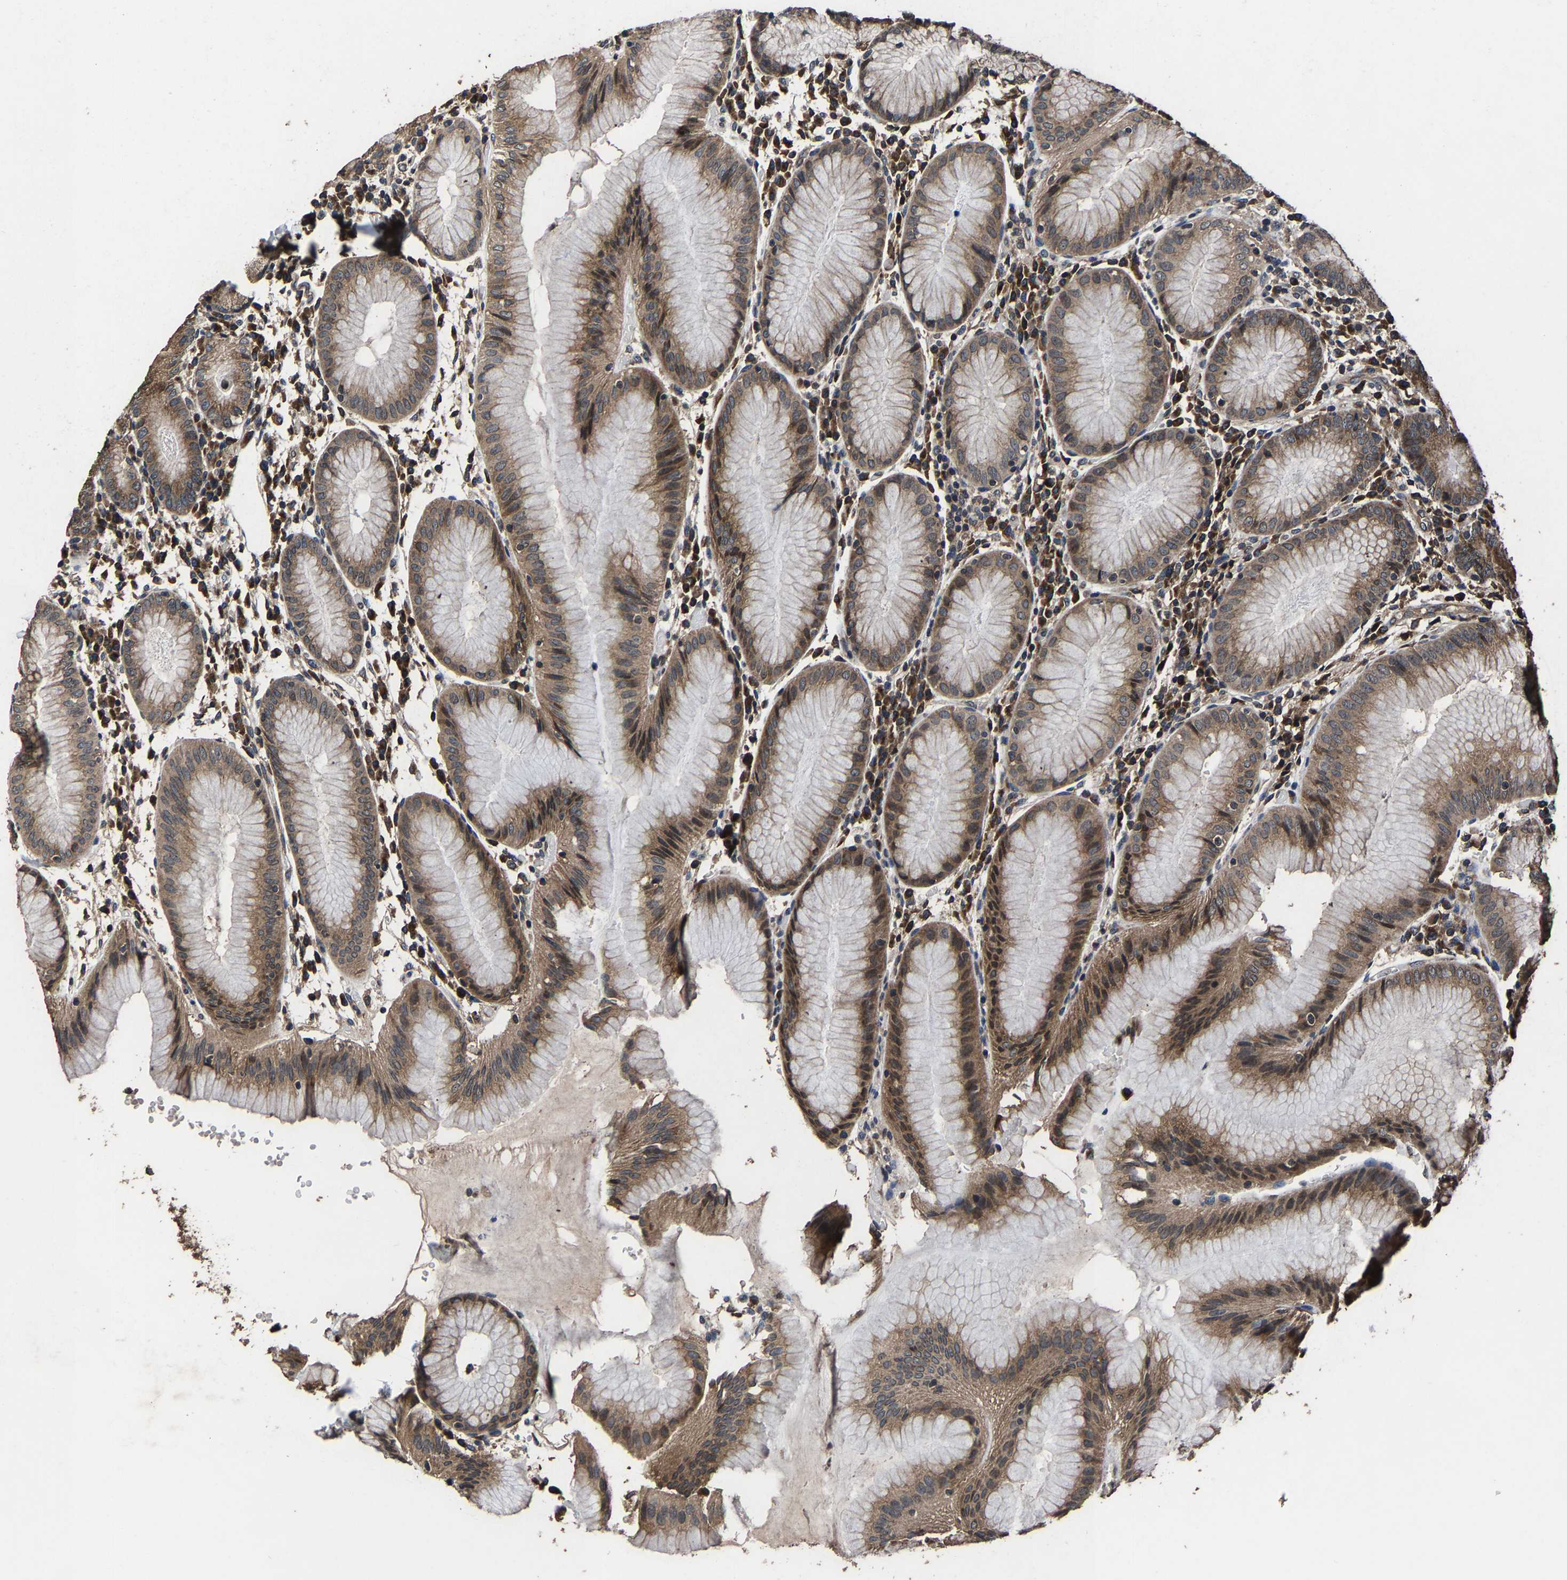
{"staining": {"intensity": "moderate", "quantity": ">75%", "location": "cytoplasmic/membranous"}, "tissue": "stomach", "cell_type": "Glandular cells", "image_type": "normal", "snomed": [{"axis": "morphology", "description": "Normal tissue, NOS"}, {"axis": "topography", "description": "Stomach"}, {"axis": "topography", "description": "Stomach, lower"}], "caption": "The image demonstrates a brown stain indicating the presence of a protein in the cytoplasmic/membranous of glandular cells in stomach. The staining was performed using DAB (3,3'-diaminobenzidine), with brown indicating positive protein expression. Nuclei are stained blue with hematoxylin.", "gene": "EBAG9", "patient": {"sex": "female", "age": 75}}